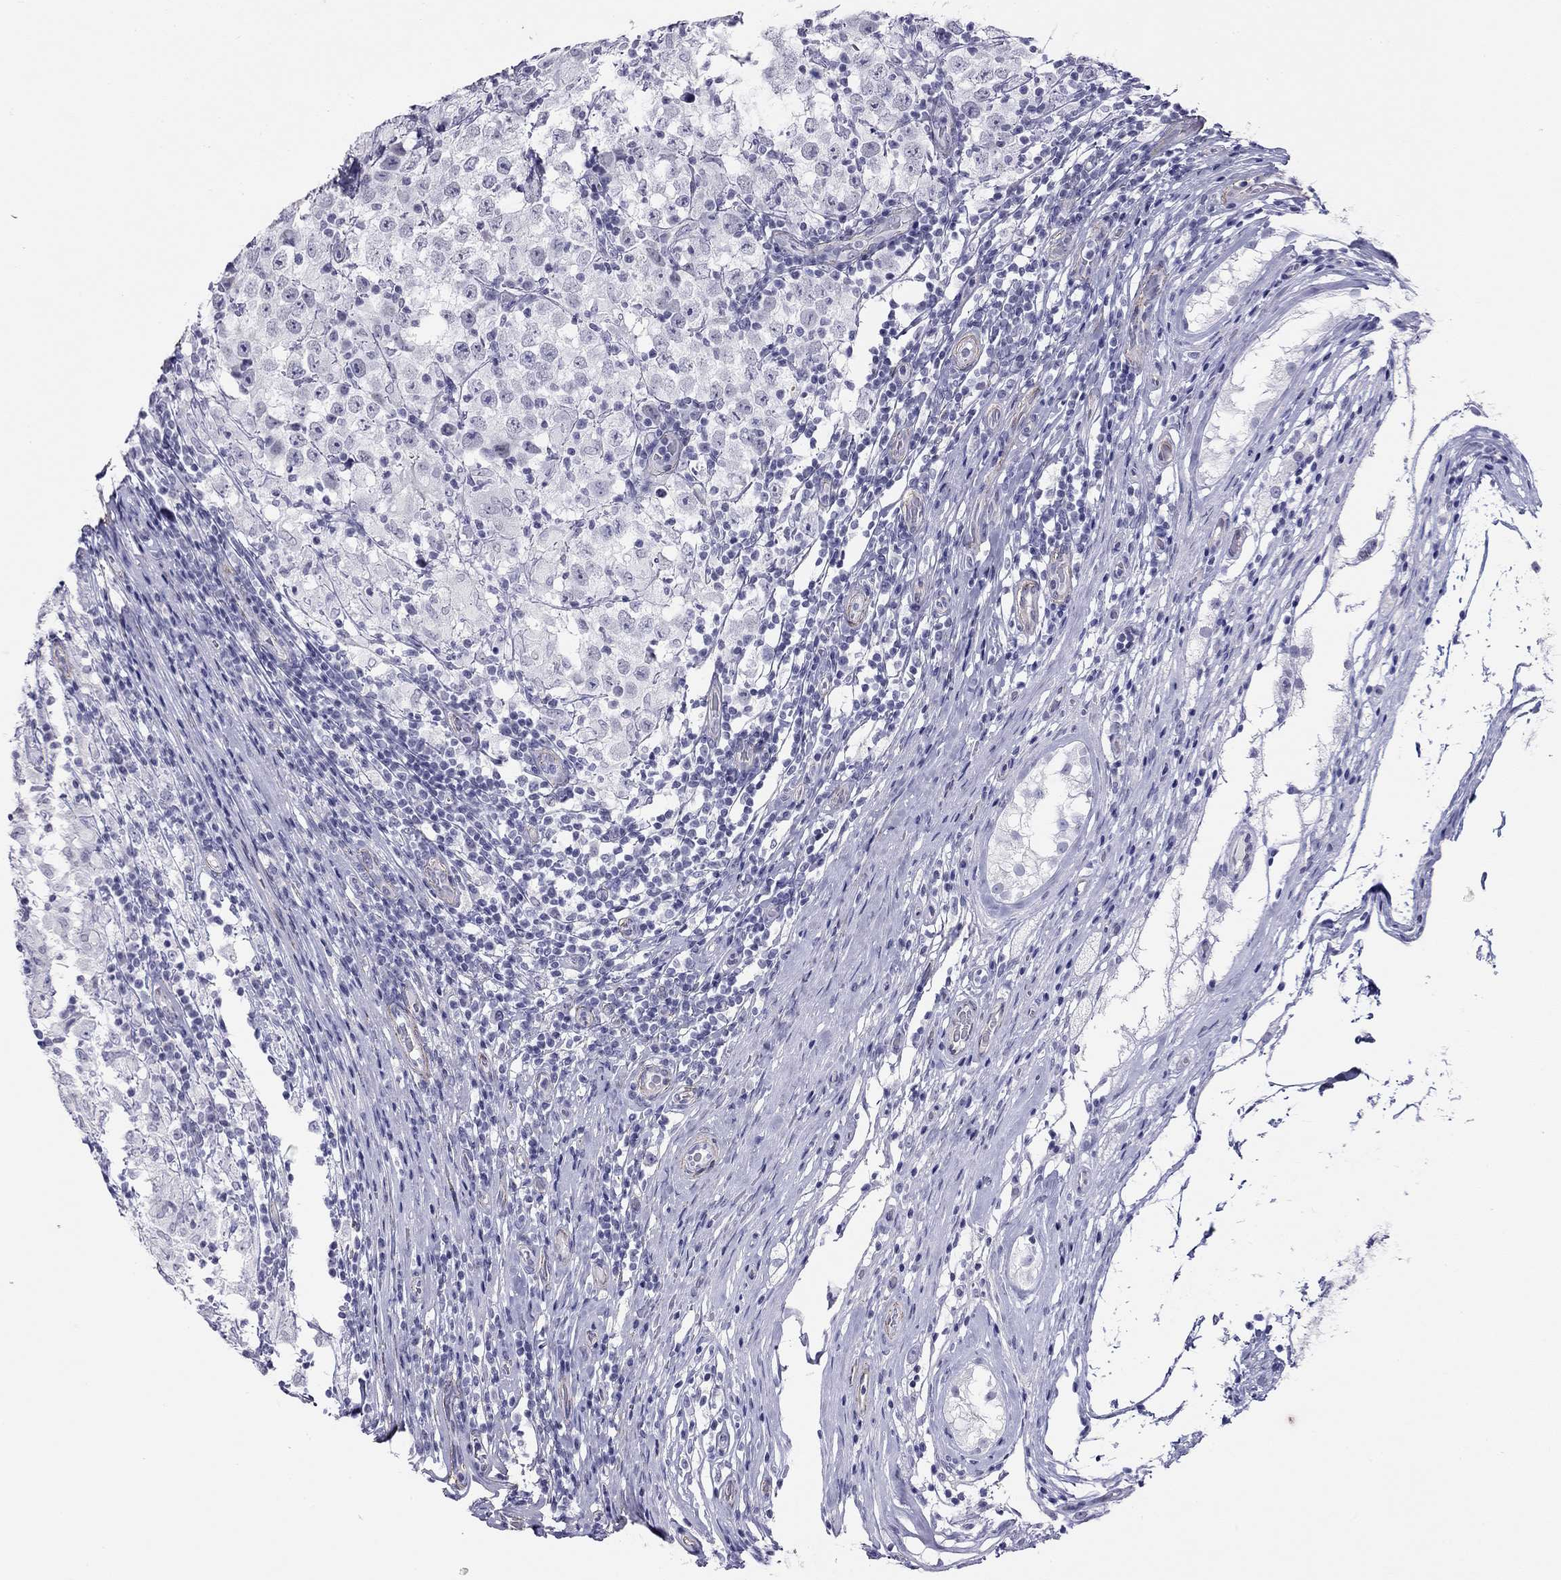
{"staining": {"intensity": "negative", "quantity": "none", "location": "none"}, "tissue": "testis cancer", "cell_type": "Tumor cells", "image_type": "cancer", "snomed": [{"axis": "morphology", "description": "Seminoma, NOS"}, {"axis": "morphology", "description": "Carcinoma, Embryonal, NOS"}, {"axis": "topography", "description": "Testis"}], "caption": "The immunohistochemistry photomicrograph has no significant staining in tumor cells of testis cancer (seminoma) tissue.", "gene": "MYMX", "patient": {"sex": "male", "age": 41}}